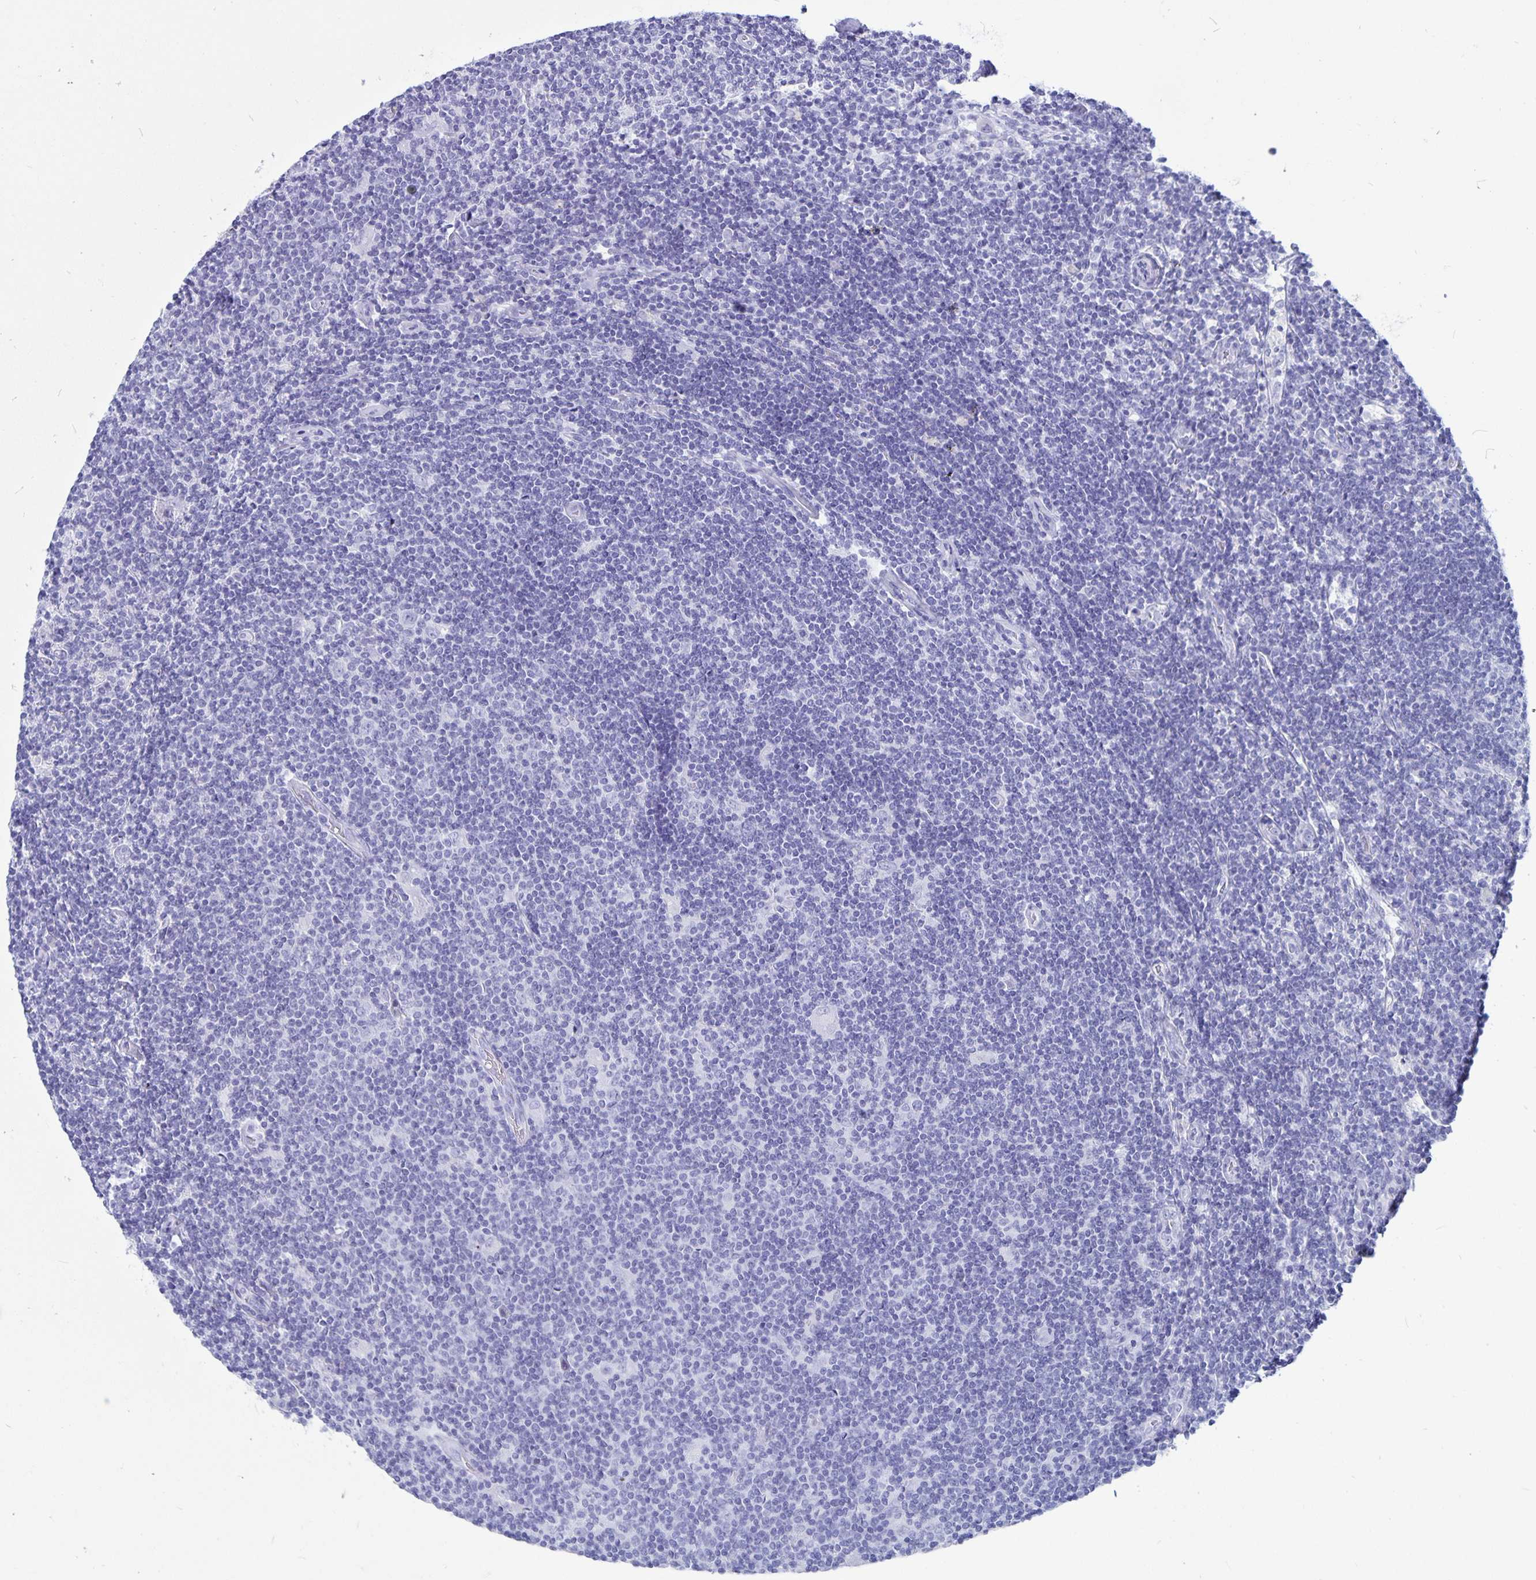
{"staining": {"intensity": "negative", "quantity": "none", "location": "none"}, "tissue": "lymphoma", "cell_type": "Tumor cells", "image_type": "cancer", "snomed": [{"axis": "morphology", "description": "Hodgkin's disease, NOS"}, {"axis": "topography", "description": "Lymph node"}], "caption": "This is a image of immunohistochemistry staining of lymphoma, which shows no positivity in tumor cells.", "gene": "BPIFA3", "patient": {"sex": "male", "age": 40}}